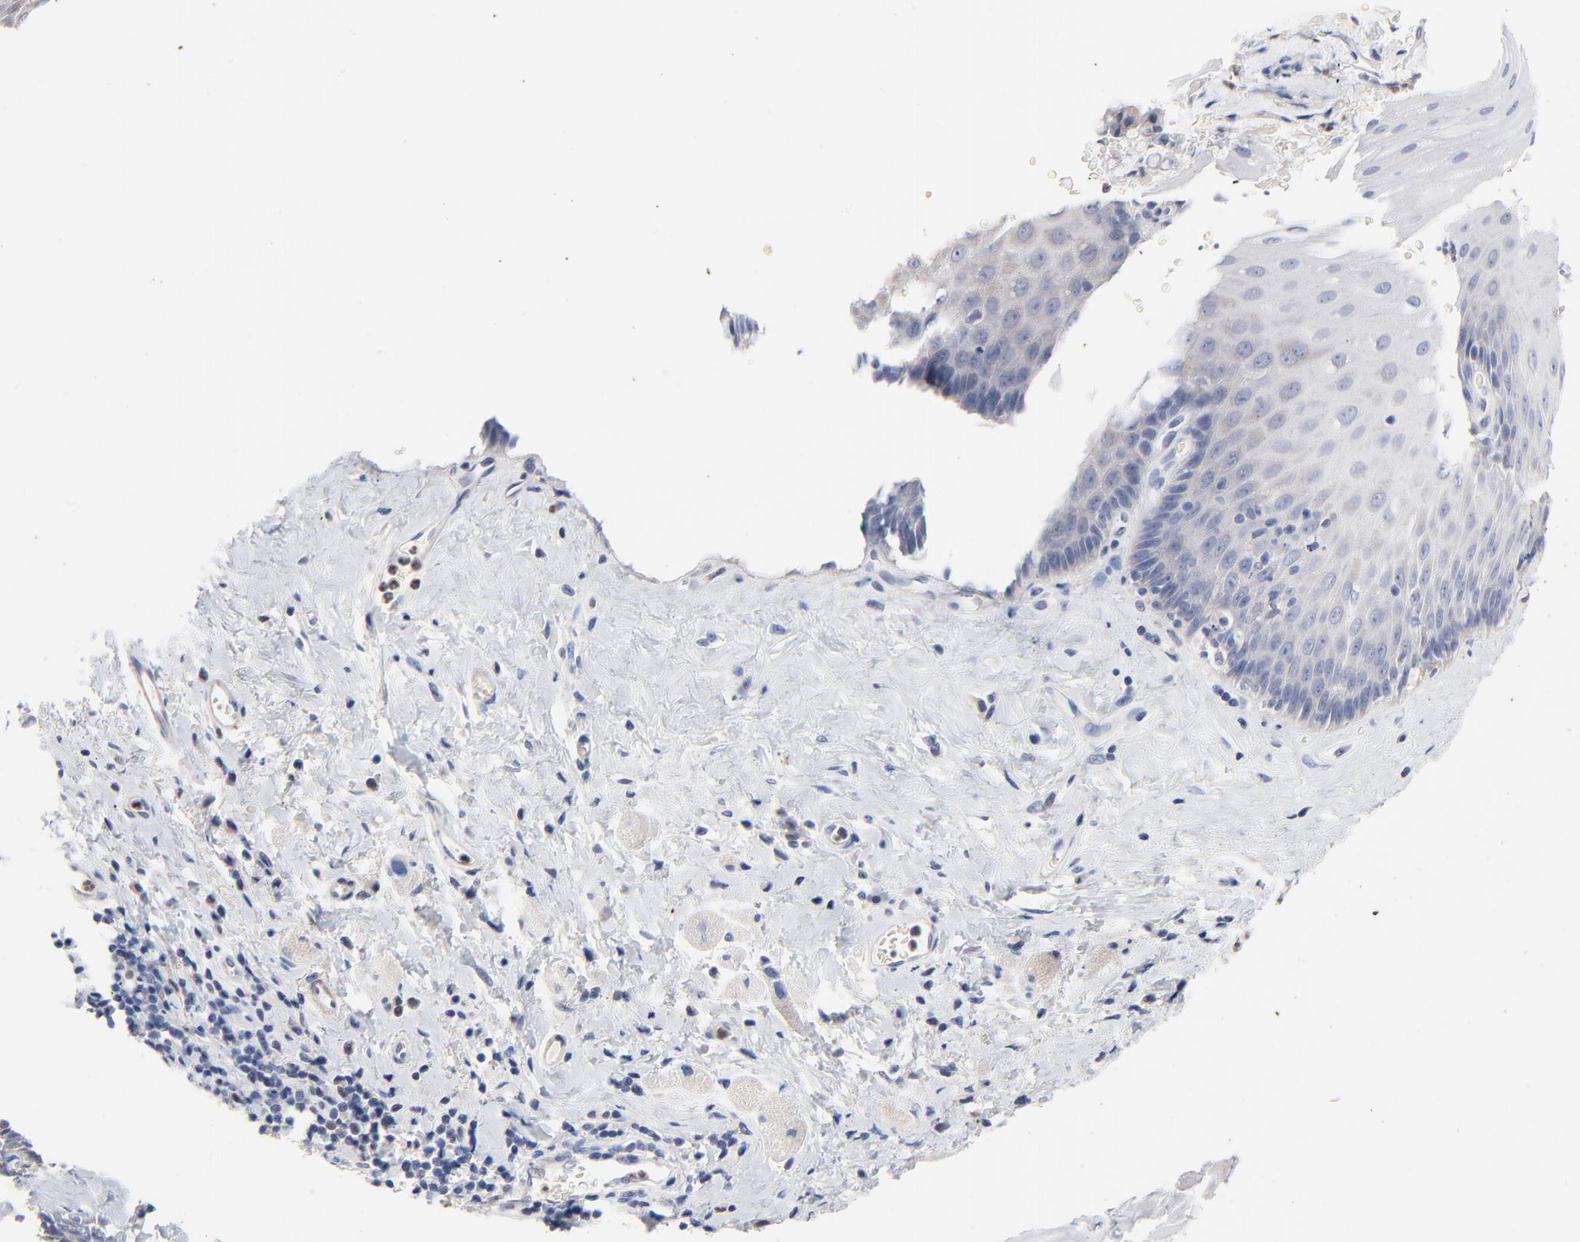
{"staining": {"intensity": "negative", "quantity": "none", "location": "none"}, "tissue": "esophagus", "cell_type": "Squamous epithelial cells", "image_type": "normal", "snomed": [{"axis": "morphology", "description": "Normal tissue, NOS"}, {"axis": "topography", "description": "Esophagus"}], "caption": "This photomicrograph is of unremarkable esophagus stained with immunohistochemistry to label a protein in brown with the nuclei are counter-stained blue. There is no positivity in squamous epithelial cells. The staining is performed using DAB brown chromogen with nuclei counter-stained in using hematoxylin.", "gene": "AADAC", "patient": {"sex": "male", "age": 62}}